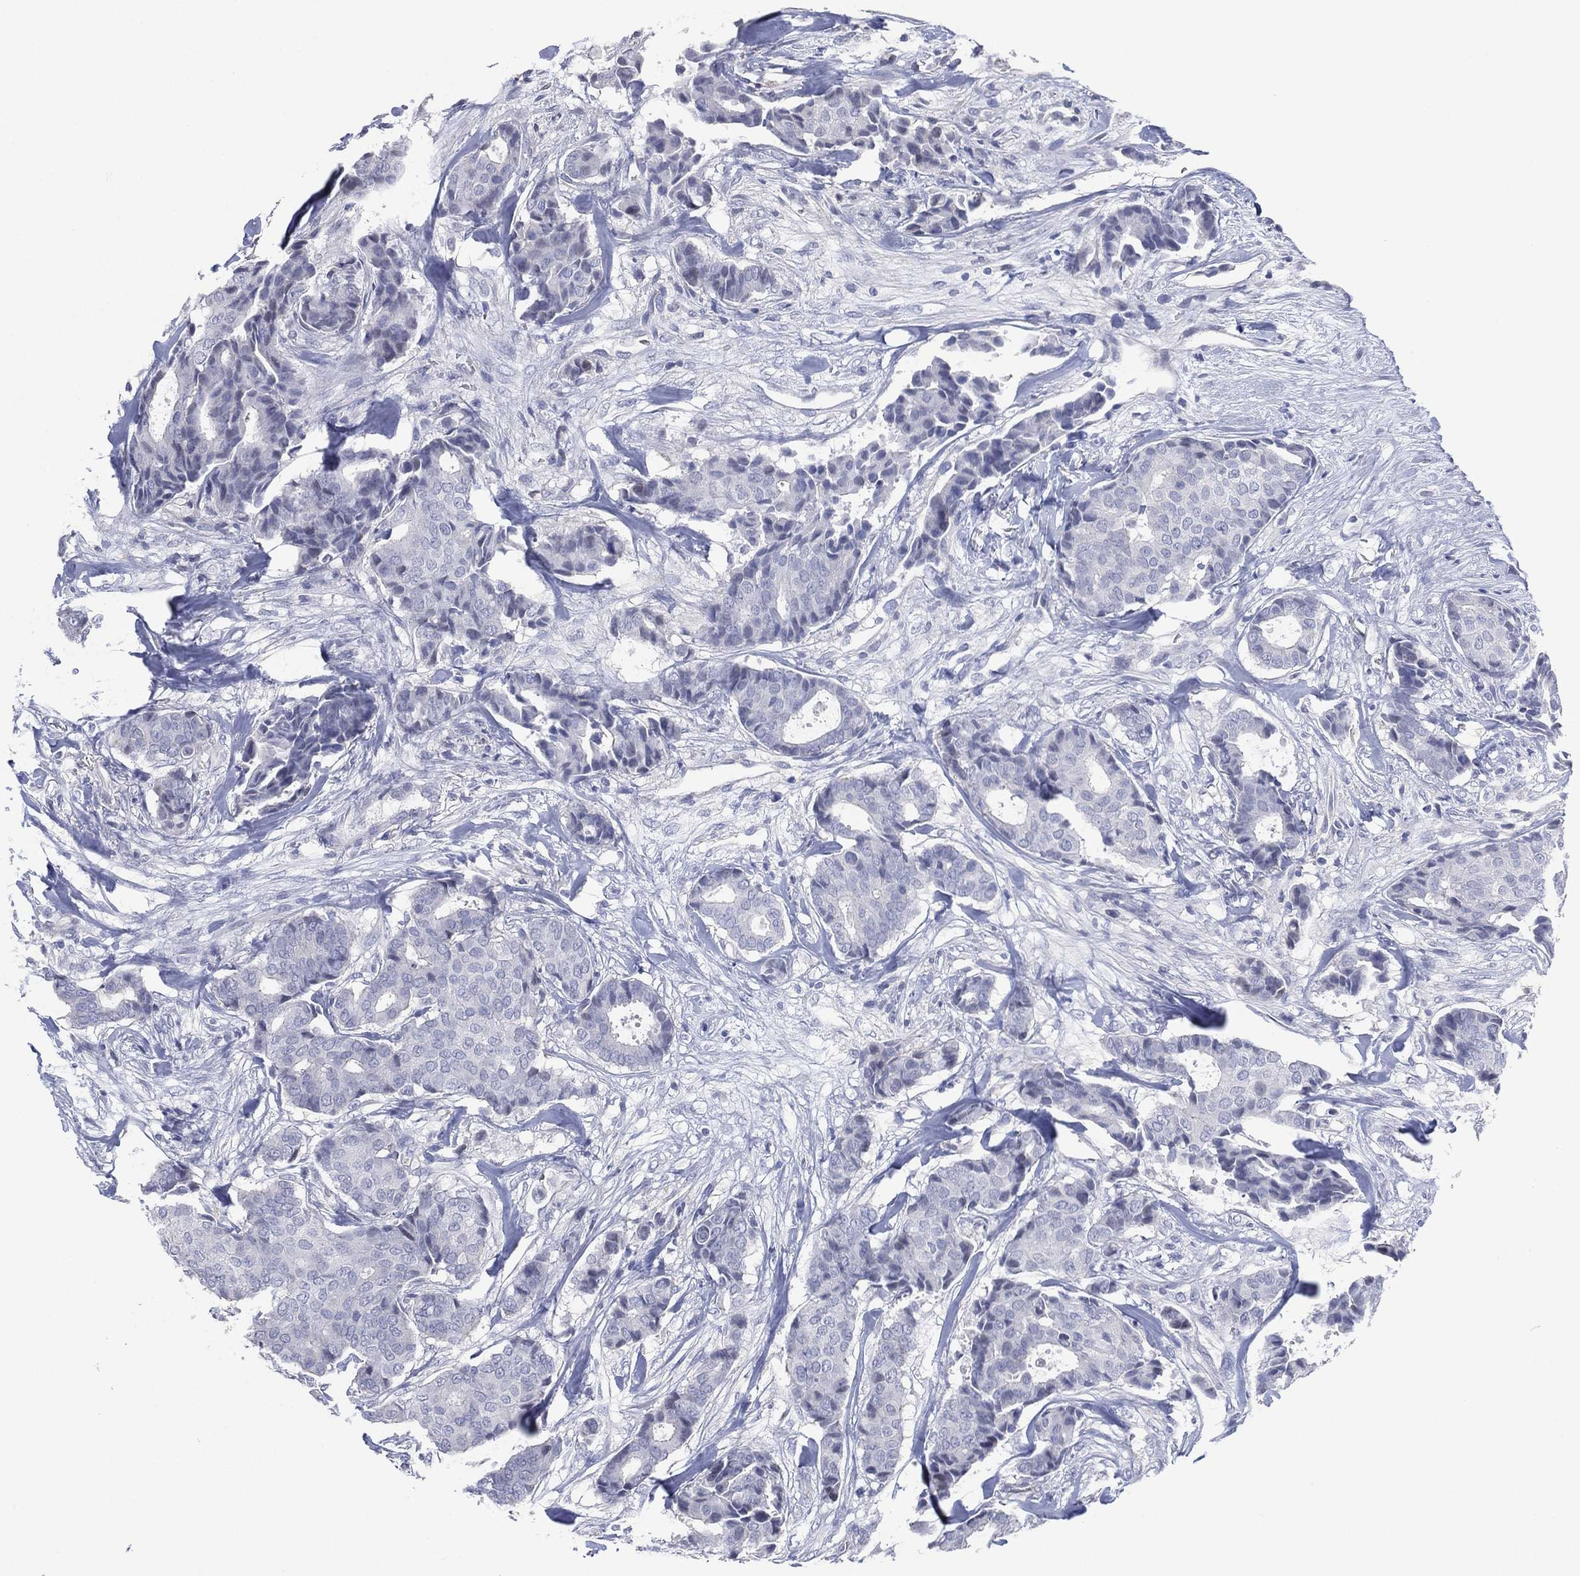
{"staining": {"intensity": "negative", "quantity": "none", "location": "none"}, "tissue": "breast cancer", "cell_type": "Tumor cells", "image_type": "cancer", "snomed": [{"axis": "morphology", "description": "Duct carcinoma"}, {"axis": "topography", "description": "Breast"}], "caption": "Tumor cells show no significant protein positivity in breast cancer.", "gene": "TMEM247", "patient": {"sex": "female", "age": 75}}